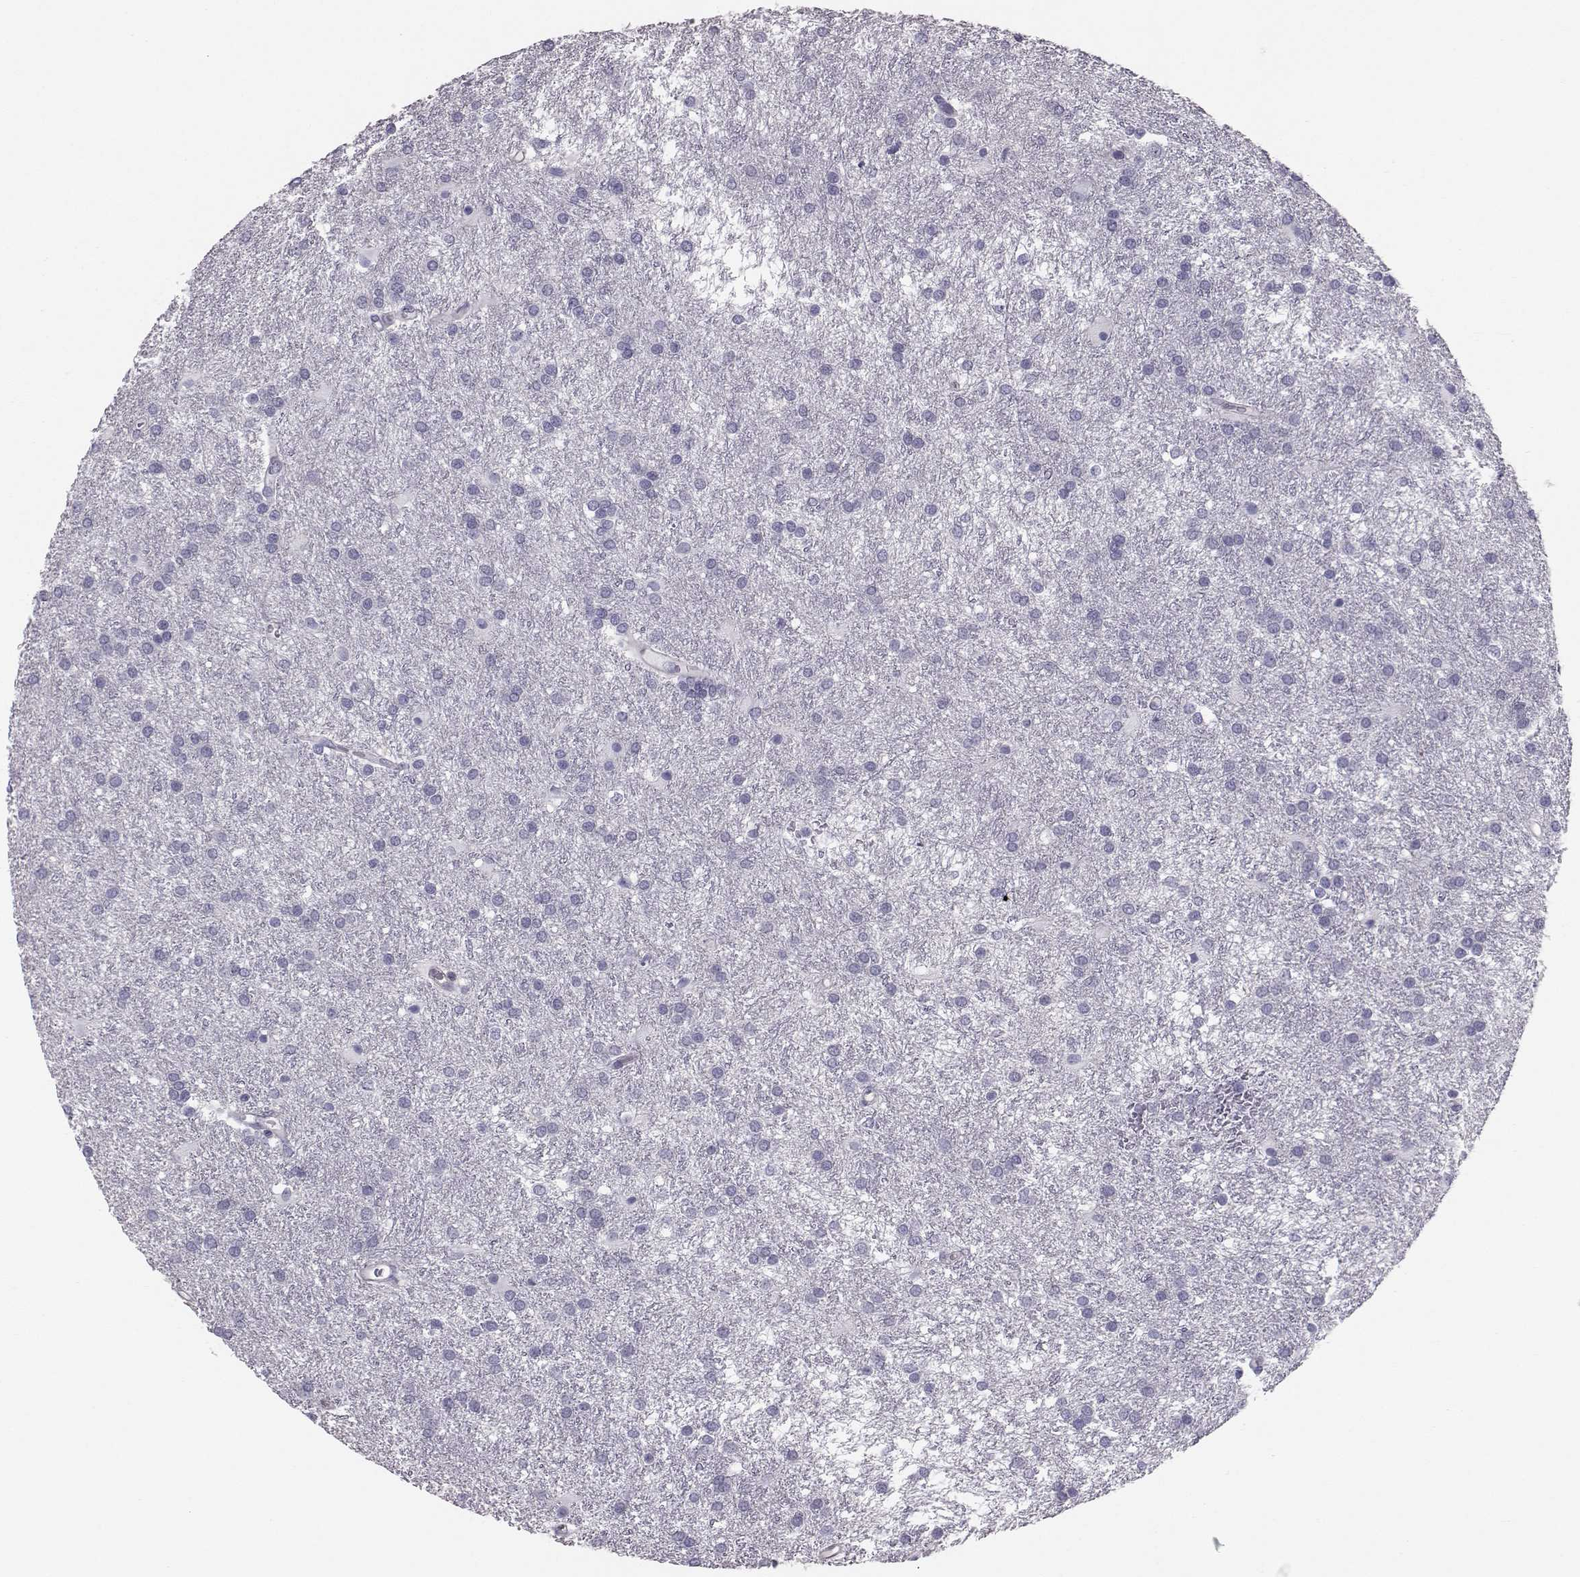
{"staining": {"intensity": "negative", "quantity": "none", "location": "none"}, "tissue": "glioma", "cell_type": "Tumor cells", "image_type": "cancer", "snomed": [{"axis": "morphology", "description": "Glioma, malignant, Low grade"}, {"axis": "topography", "description": "Brain"}], "caption": "Immunohistochemical staining of human glioma exhibits no significant staining in tumor cells.", "gene": "GARIN3", "patient": {"sex": "female", "age": 32}}